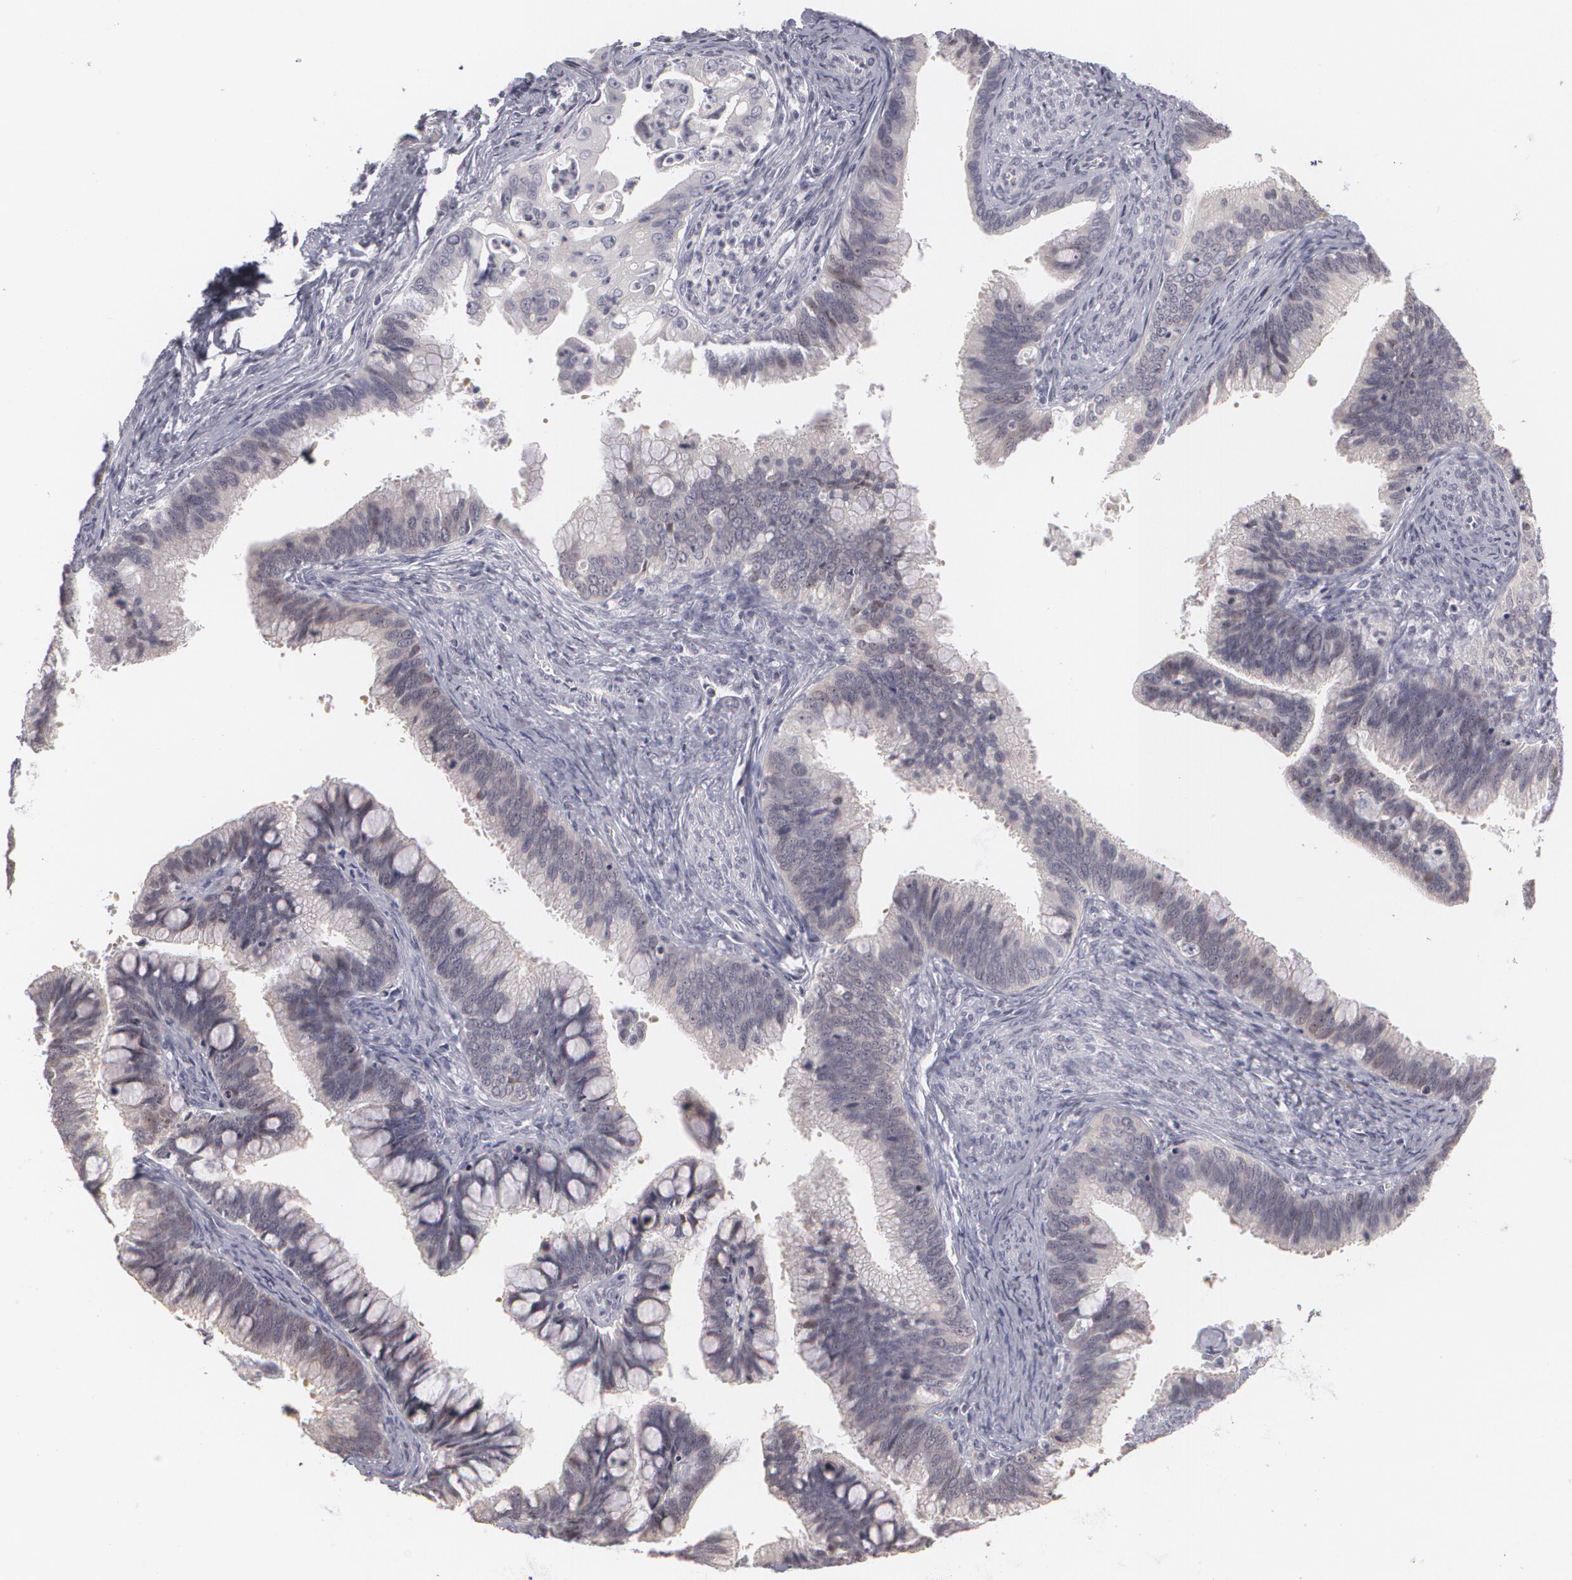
{"staining": {"intensity": "negative", "quantity": "none", "location": "none"}, "tissue": "cervical cancer", "cell_type": "Tumor cells", "image_type": "cancer", "snomed": [{"axis": "morphology", "description": "Adenocarcinoma, NOS"}, {"axis": "topography", "description": "Cervix"}], "caption": "Histopathology image shows no significant protein positivity in tumor cells of cervical cancer.", "gene": "ZBTB16", "patient": {"sex": "female", "age": 47}}